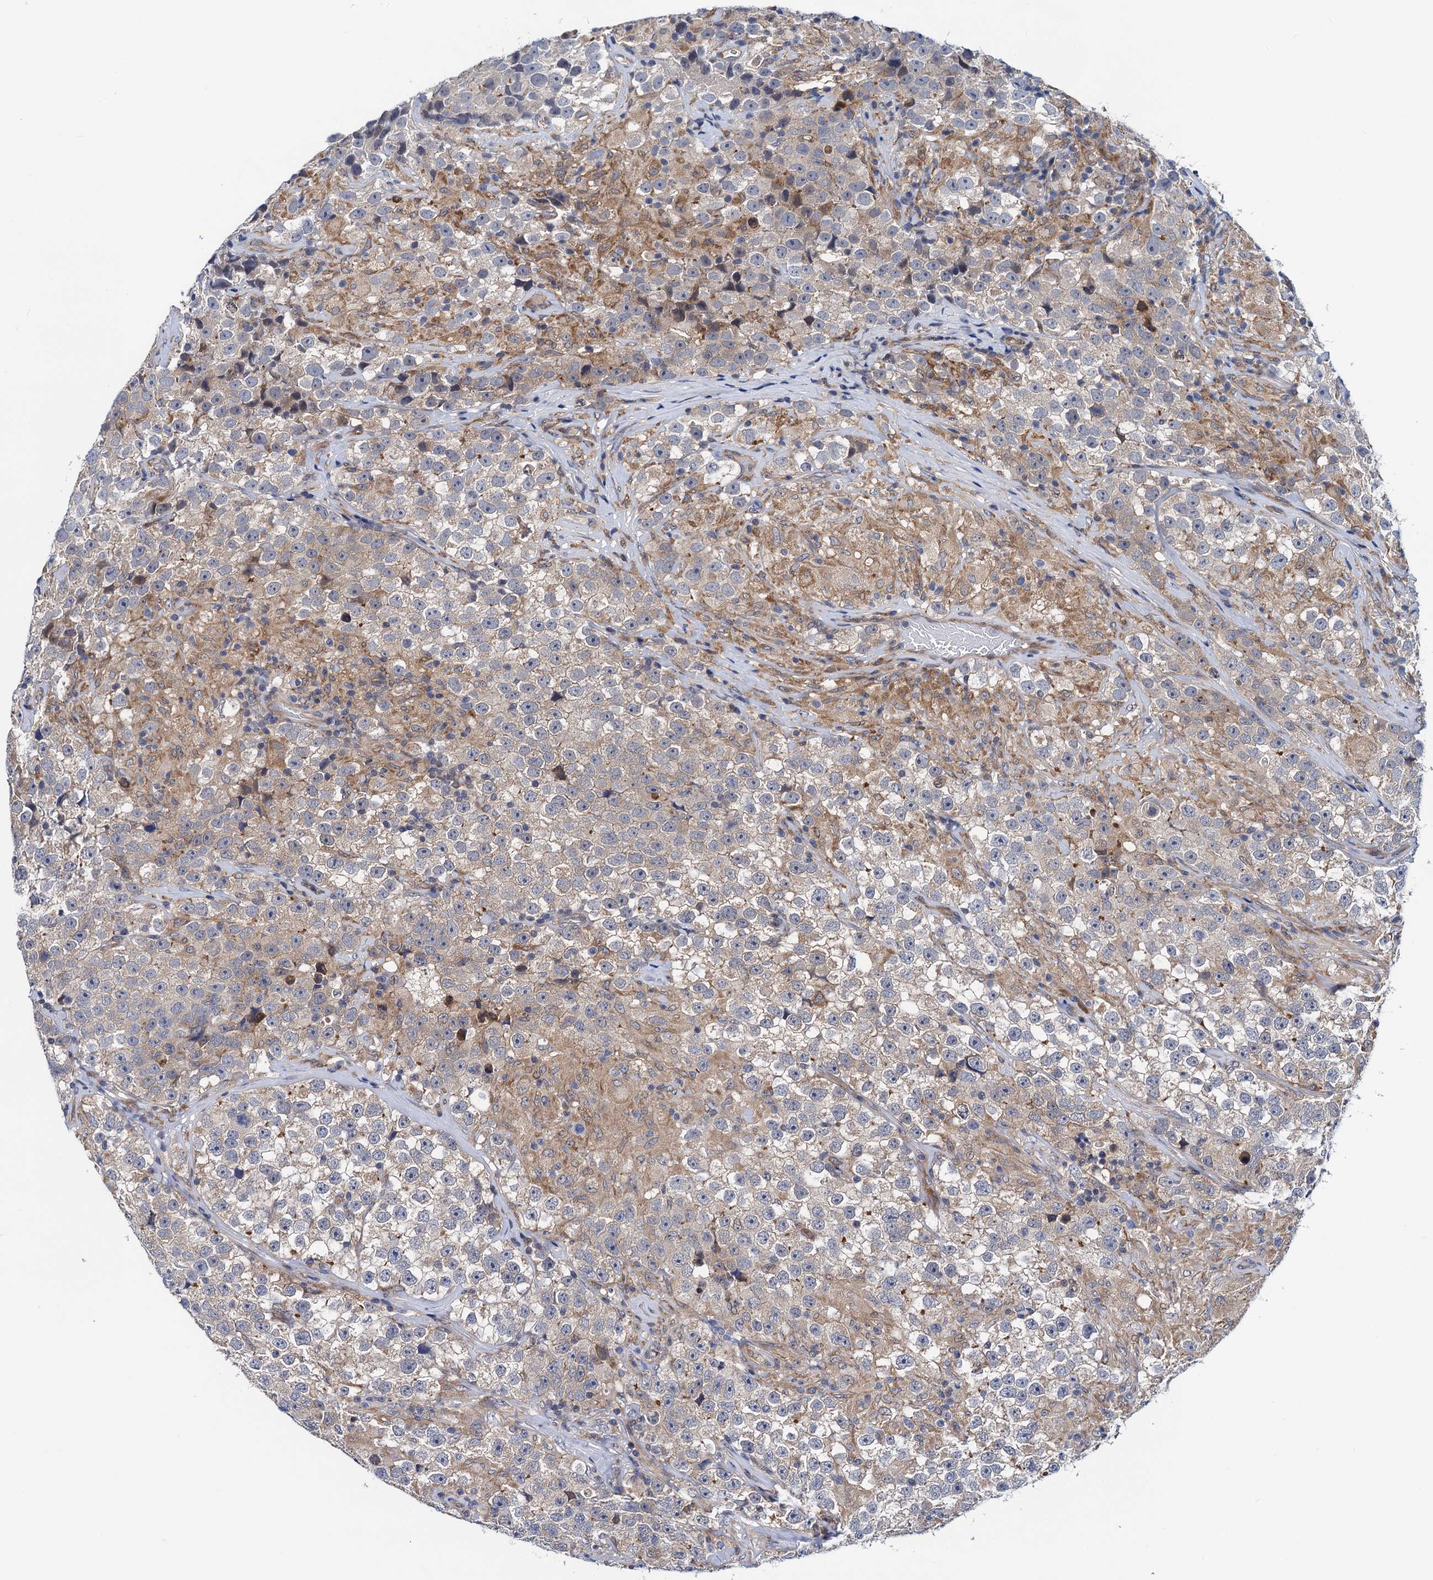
{"staining": {"intensity": "weak", "quantity": "25%-75%", "location": "cytoplasmic/membranous"}, "tissue": "testis cancer", "cell_type": "Tumor cells", "image_type": "cancer", "snomed": [{"axis": "morphology", "description": "Seminoma, NOS"}, {"axis": "topography", "description": "Testis"}], "caption": "About 25%-75% of tumor cells in human testis cancer display weak cytoplasmic/membranous protein staining as visualized by brown immunohistochemical staining.", "gene": "PGLS", "patient": {"sex": "male", "age": 46}}